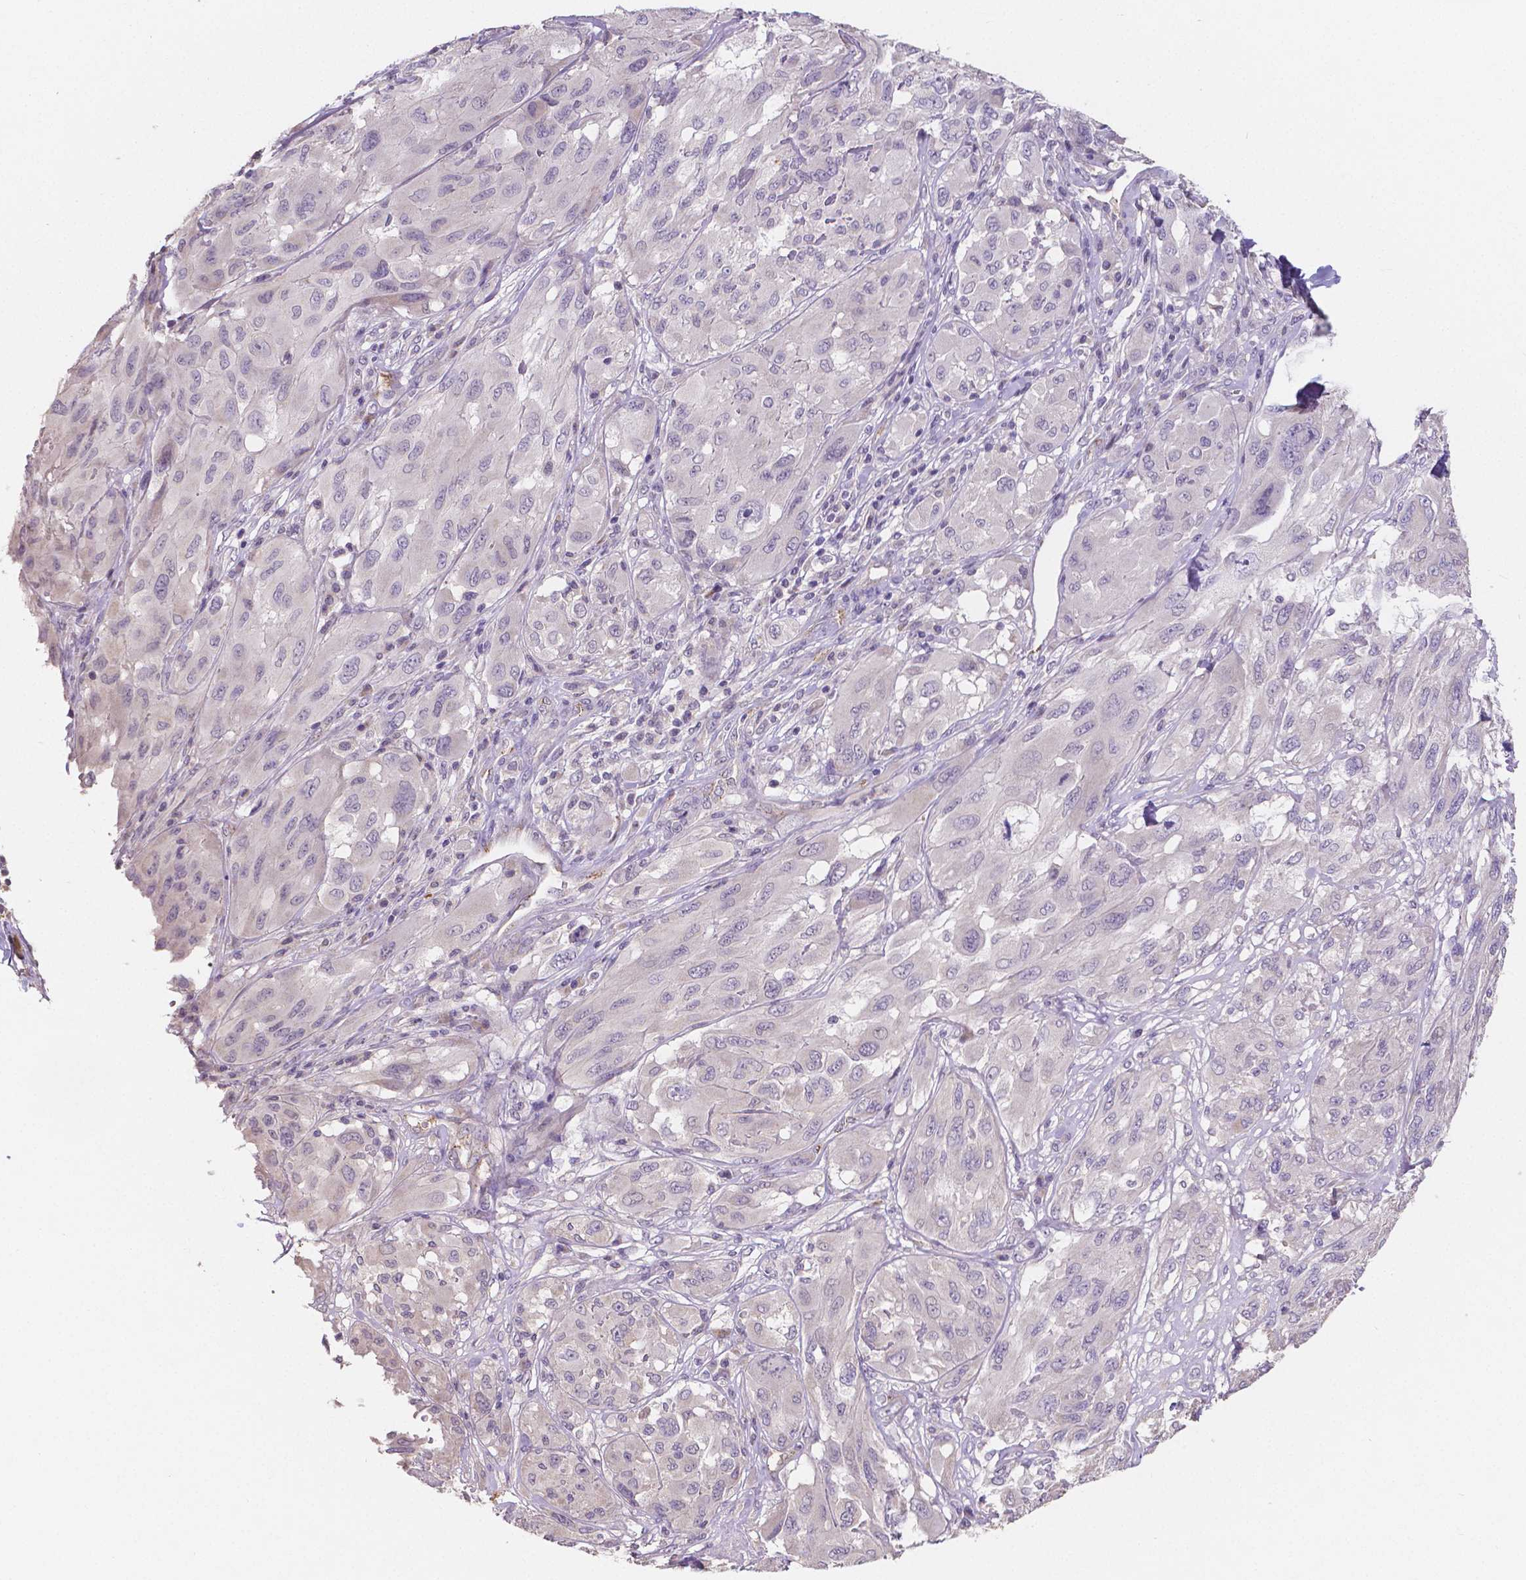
{"staining": {"intensity": "negative", "quantity": "none", "location": "none"}, "tissue": "melanoma", "cell_type": "Tumor cells", "image_type": "cancer", "snomed": [{"axis": "morphology", "description": "Malignant melanoma, NOS"}, {"axis": "topography", "description": "Skin"}], "caption": "Protein analysis of melanoma displays no significant expression in tumor cells.", "gene": "ELAVL2", "patient": {"sex": "female", "age": 91}}